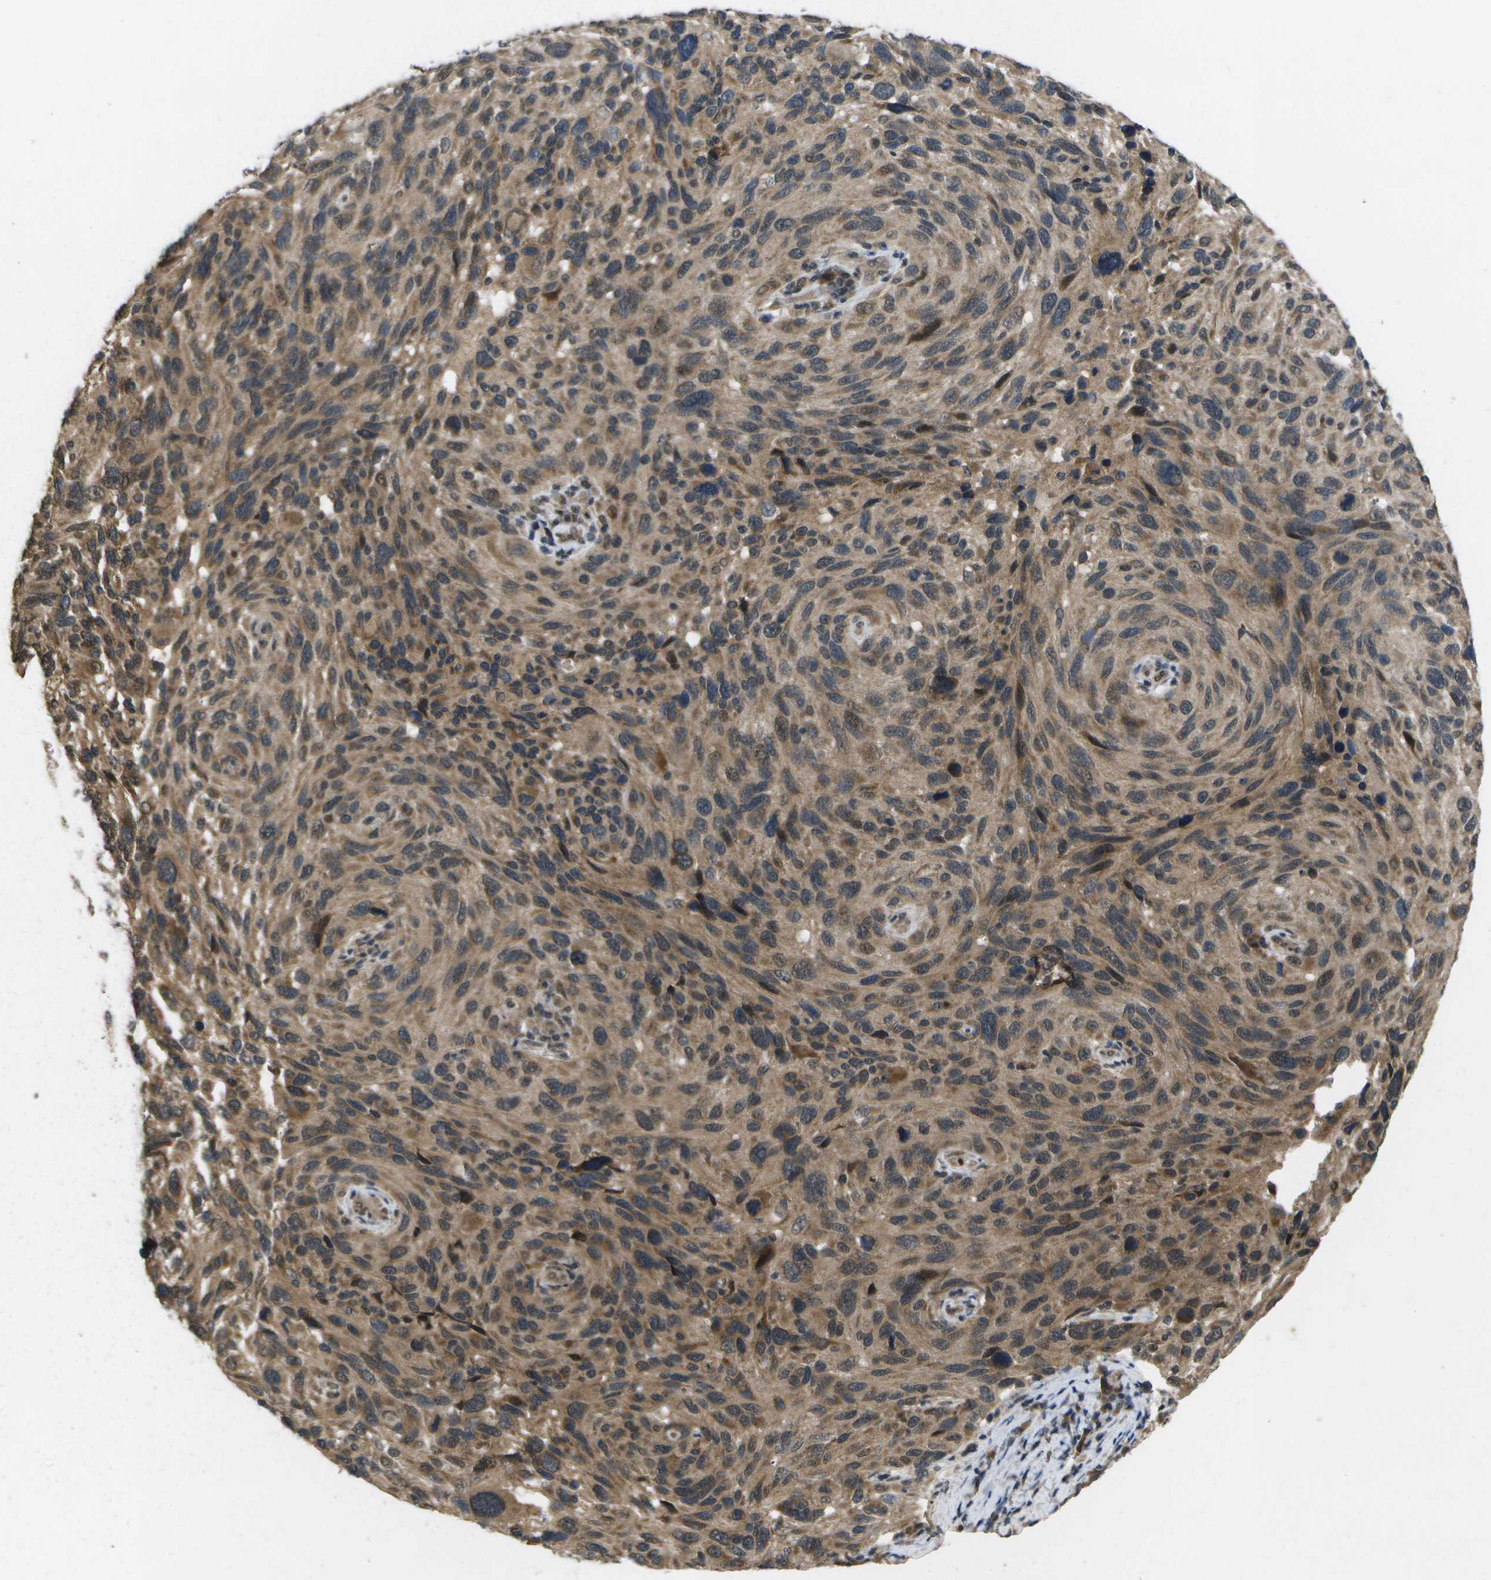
{"staining": {"intensity": "moderate", "quantity": ">75%", "location": "cytoplasmic/membranous,nuclear"}, "tissue": "melanoma", "cell_type": "Tumor cells", "image_type": "cancer", "snomed": [{"axis": "morphology", "description": "Malignant melanoma, NOS"}, {"axis": "topography", "description": "Skin"}], "caption": "Malignant melanoma stained with a brown dye shows moderate cytoplasmic/membranous and nuclear positive positivity in approximately >75% of tumor cells.", "gene": "ALAS1", "patient": {"sex": "male", "age": 53}}